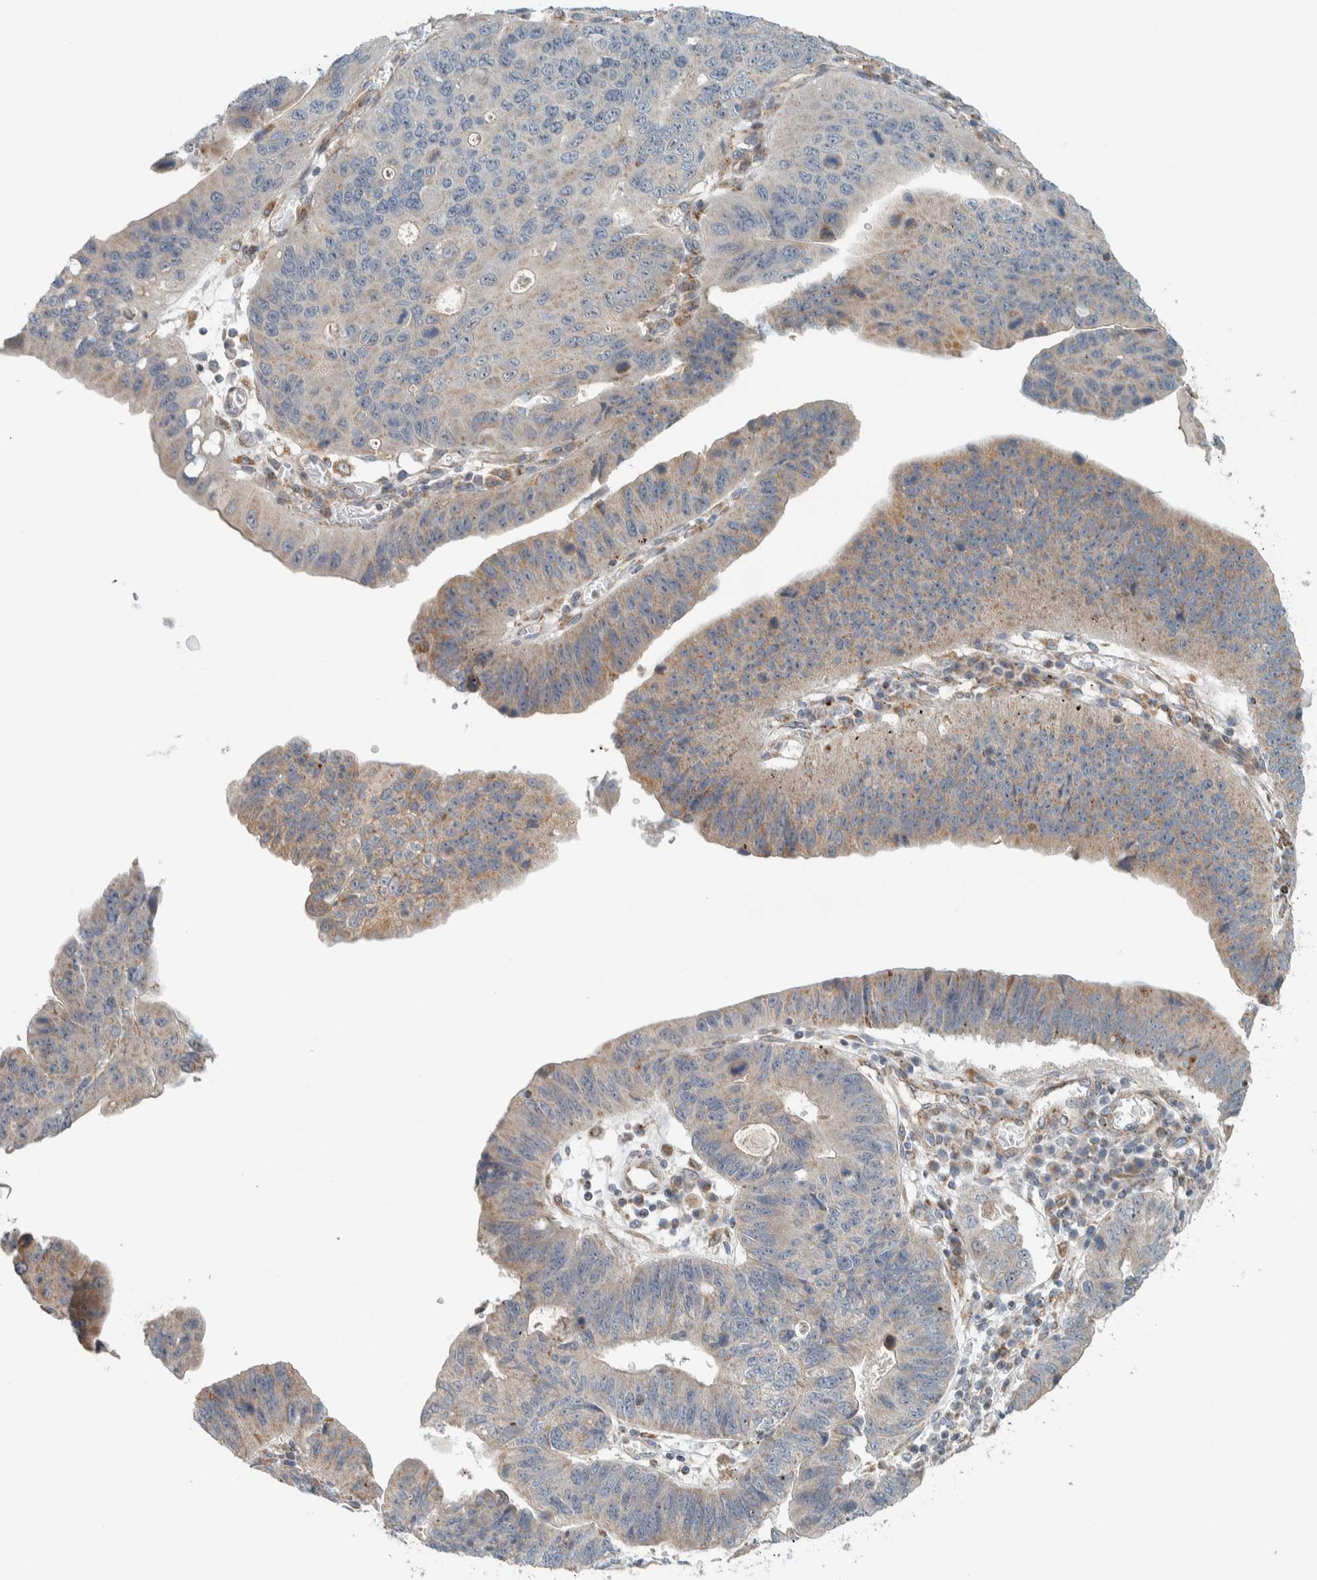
{"staining": {"intensity": "weak", "quantity": "<25%", "location": "cytoplasmic/membranous"}, "tissue": "stomach cancer", "cell_type": "Tumor cells", "image_type": "cancer", "snomed": [{"axis": "morphology", "description": "Adenocarcinoma, NOS"}, {"axis": "topography", "description": "Stomach"}], "caption": "A micrograph of human stomach cancer (adenocarcinoma) is negative for staining in tumor cells.", "gene": "SLFN12L", "patient": {"sex": "male", "age": 59}}